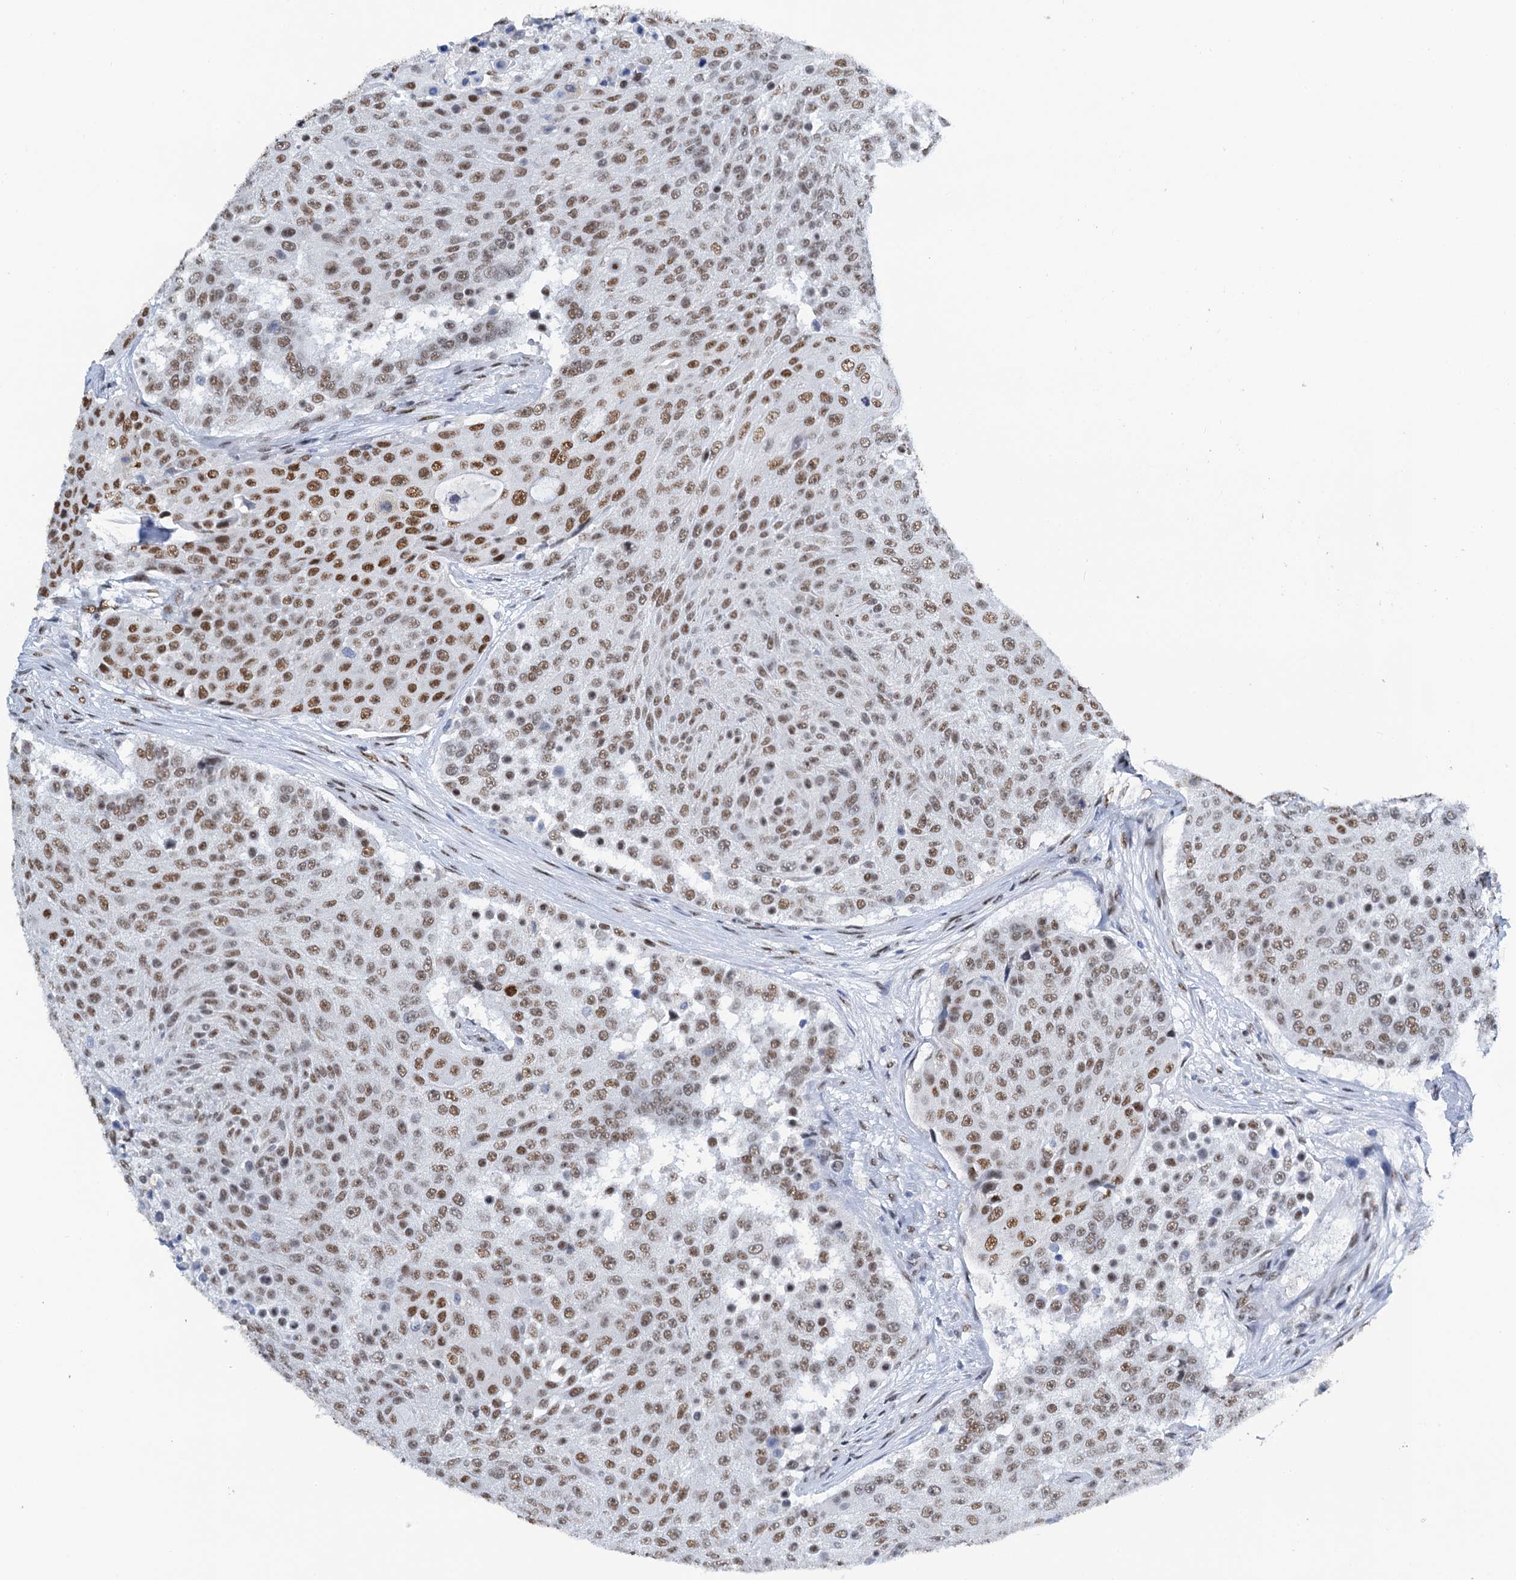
{"staining": {"intensity": "moderate", "quantity": ">75%", "location": "nuclear"}, "tissue": "urothelial cancer", "cell_type": "Tumor cells", "image_type": "cancer", "snomed": [{"axis": "morphology", "description": "Urothelial carcinoma, High grade"}, {"axis": "topography", "description": "Urinary bladder"}], "caption": "Urothelial cancer was stained to show a protein in brown. There is medium levels of moderate nuclear staining in about >75% of tumor cells. The protein of interest is stained brown, and the nuclei are stained in blue (DAB IHC with brightfield microscopy, high magnification).", "gene": "SLTM", "patient": {"sex": "female", "age": 63}}